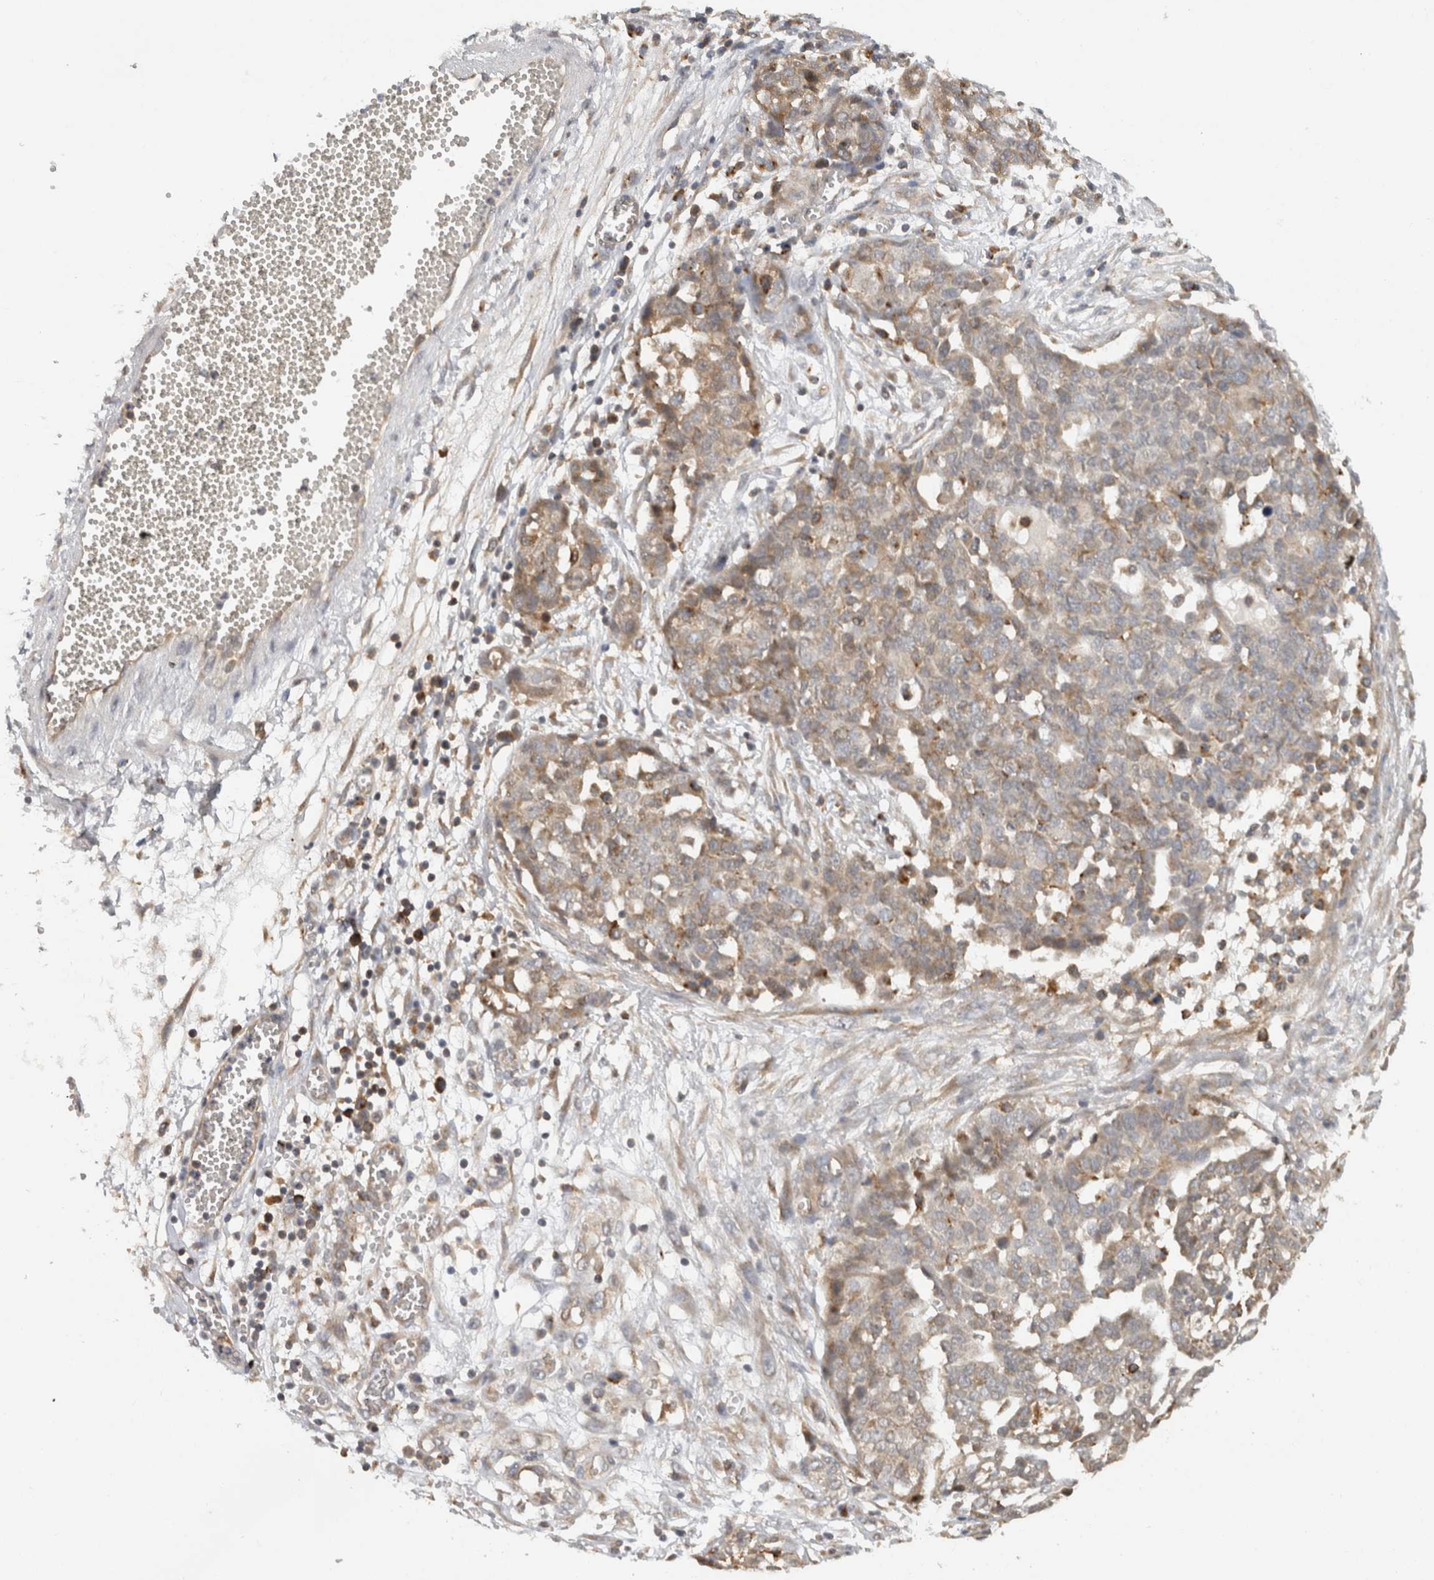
{"staining": {"intensity": "weak", "quantity": "25%-75%", "location": "cytoplasmic/membranous"}, "tissue": "ovarian cancer", "cell_type": "Tumor cells", "image_type": "cancer", "snomed": [{"axis": "morphology", "description": "Cystadenocarcinoma, serous, NOS"}, {"axis": "topography", "description": "Soft tissue"}, {"axis": "topography", "description": "Ovary"}], "caption": "Protein staining shows weak cytoplasmic/membranous expression in approximately 25%-75% of tumor cells in serous cystadenocarcinoma (ovarian).", "gene": "ACAT2", "patient": {"sex": "female", "age": 57}}